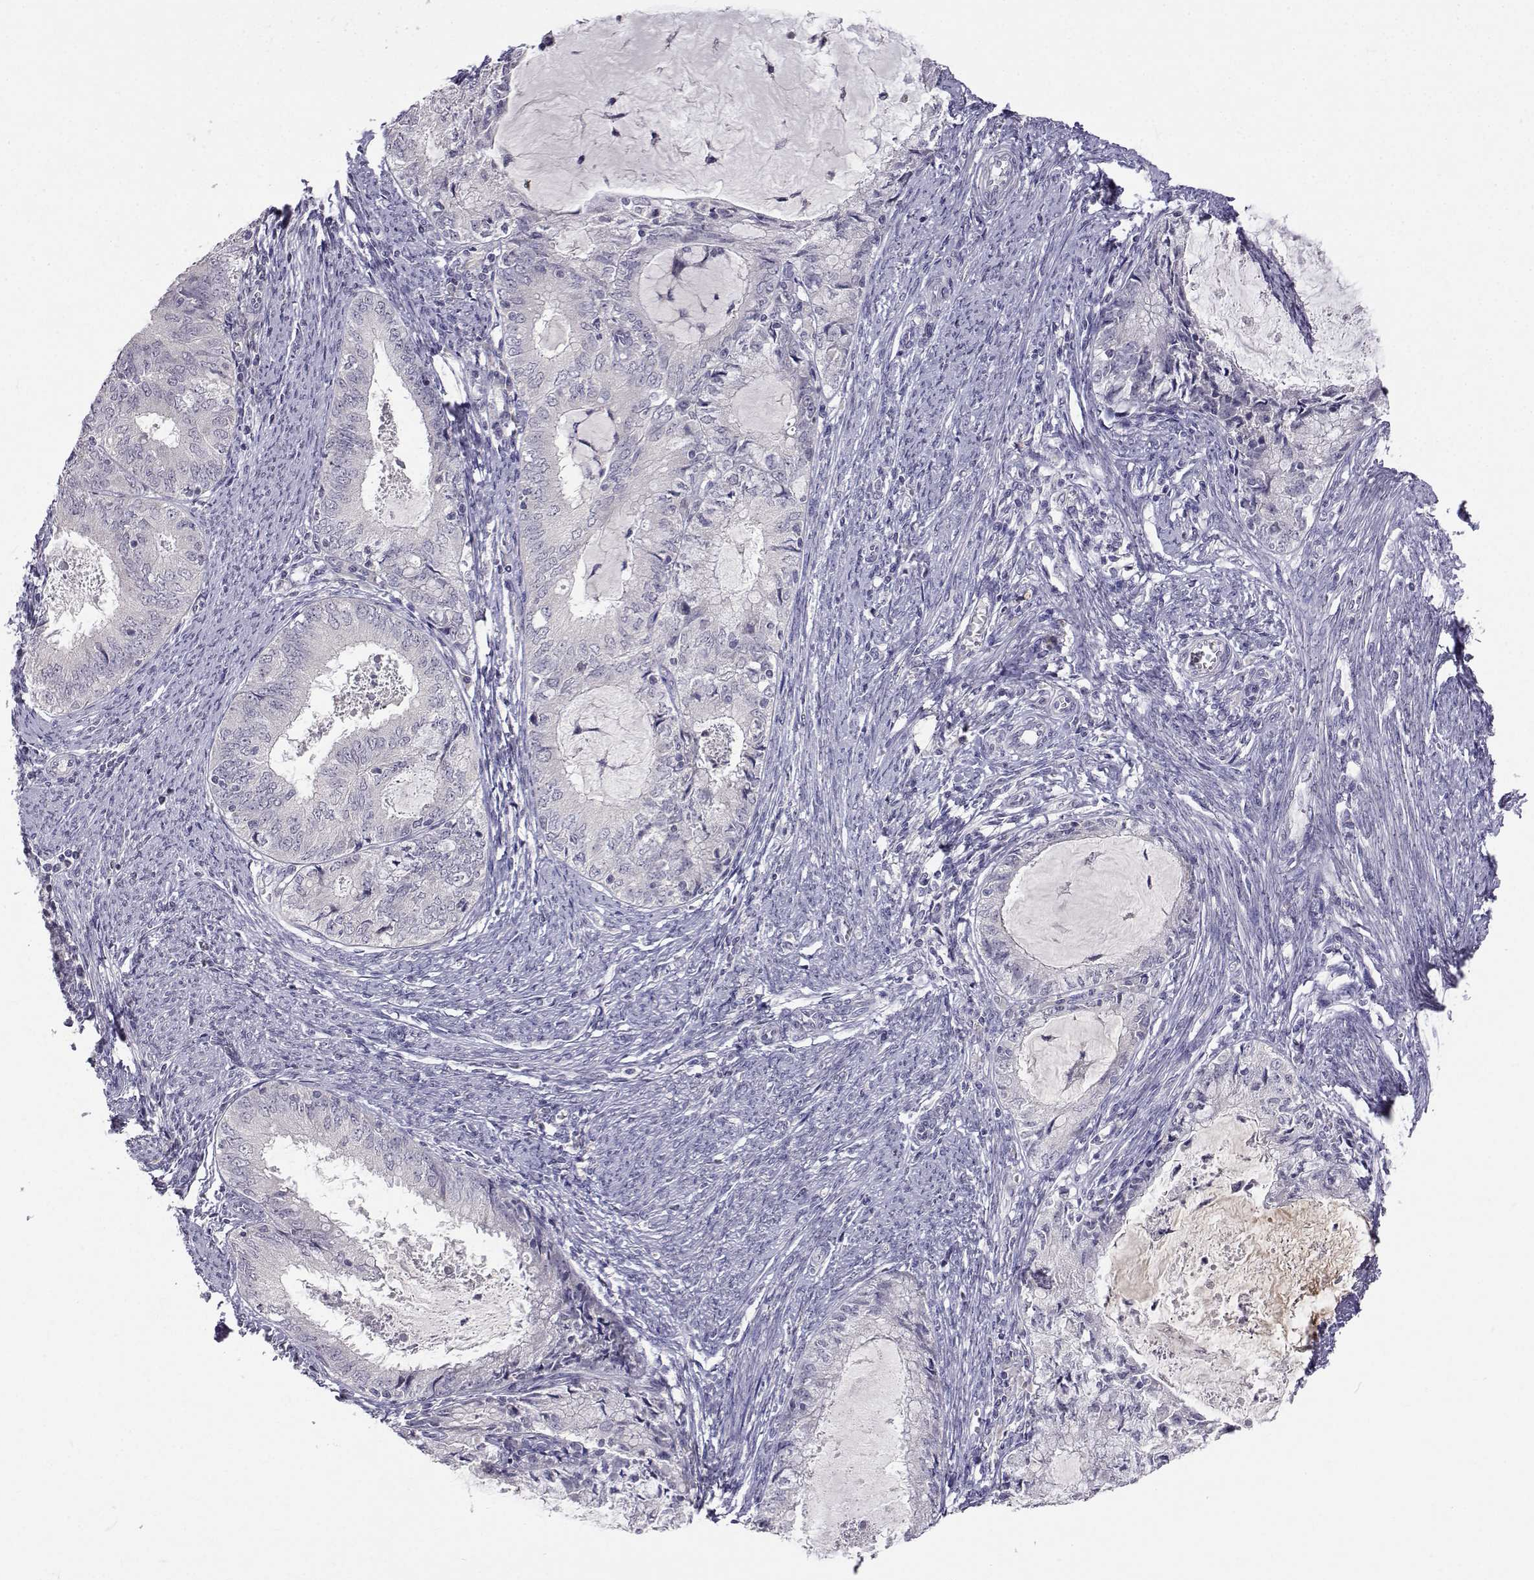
{"staining": {"intensity": "negative", "quantity": "none", "location": "none"}, "tissue": "endometrial cancer", "cell_type": "Tumor cells", "image_type": "cancer", "snomed": [{"axis": "morphology", "description": "Adenocarcinoma, NOS"}, {"axis": "topography", "description": "Endometrium"}], "caption": "A high-resolution image shows IHC staining of adenocarcinoma (endometrial), which exhibits no significant positivity in tumor cells.", "gene": "SLC6A3", "patient": {"sex": "female", "age": 57}}